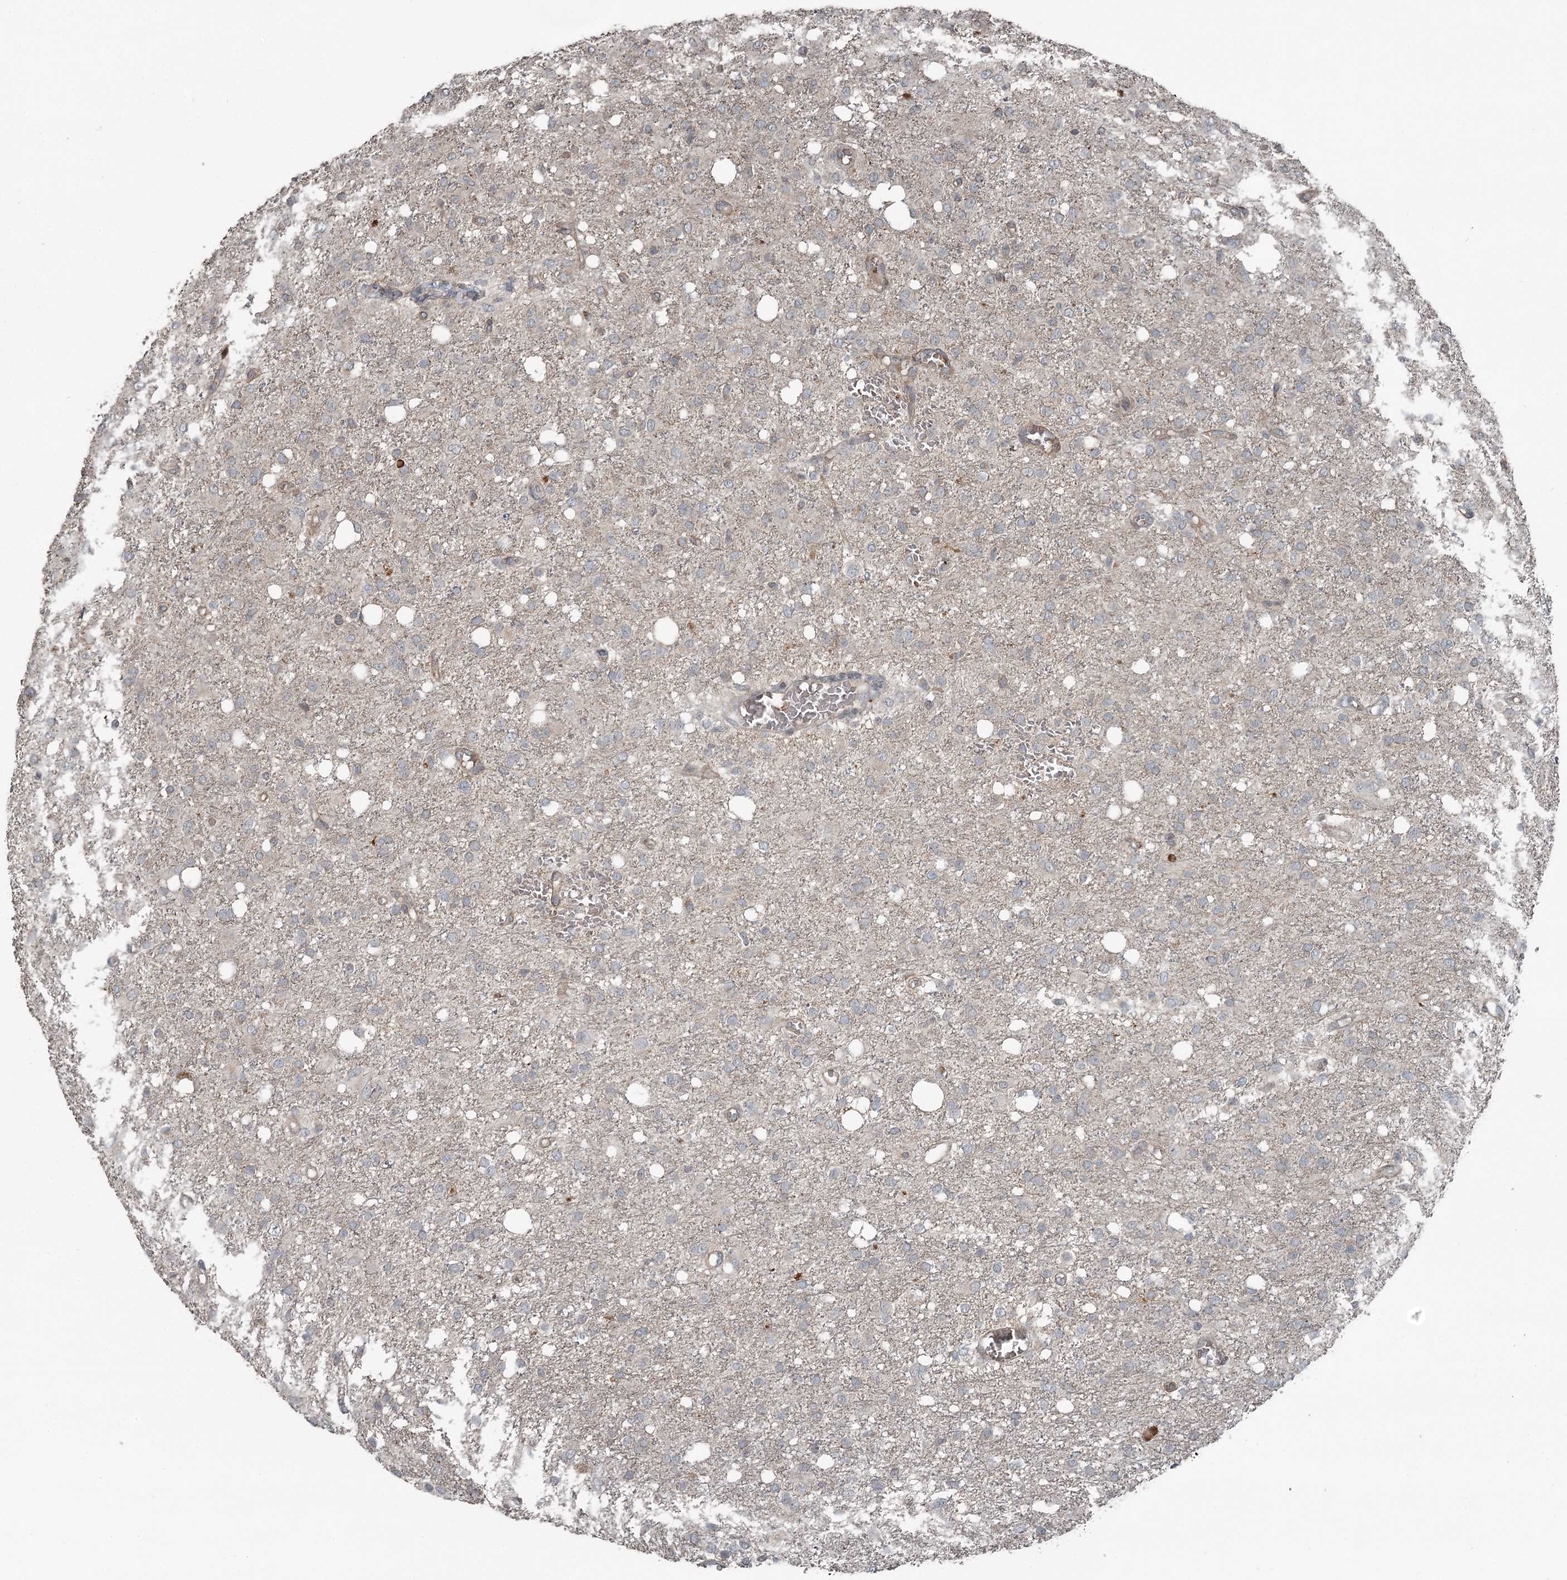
{"staining": {"intensity": "negative", "quantity": "none", "location": "none"}, "tissue": "glioma", "cell_type": "Tumor cells", "image_type": "cancer", "snomed": [{"axis": "morphology", "description": "Glioma, malignant, High grade"}, {"axis": "topography", "description": "Brain"}], "caption": "IHC histopathology image of neoplastic tissue: human glioma stained with DAB (3,3'-diaminobenzidine) demonstrates no significant protein expression in tumor cells. Brightfield microscopy of immunohistochemistry (IHC) stained with DAB (3,3'-diaminobenzidine) (brown) and hematoxylin (blue), captured at high magnification.", "gene": "RASSF8", "patient": {"sex": "female", "age": 59}}